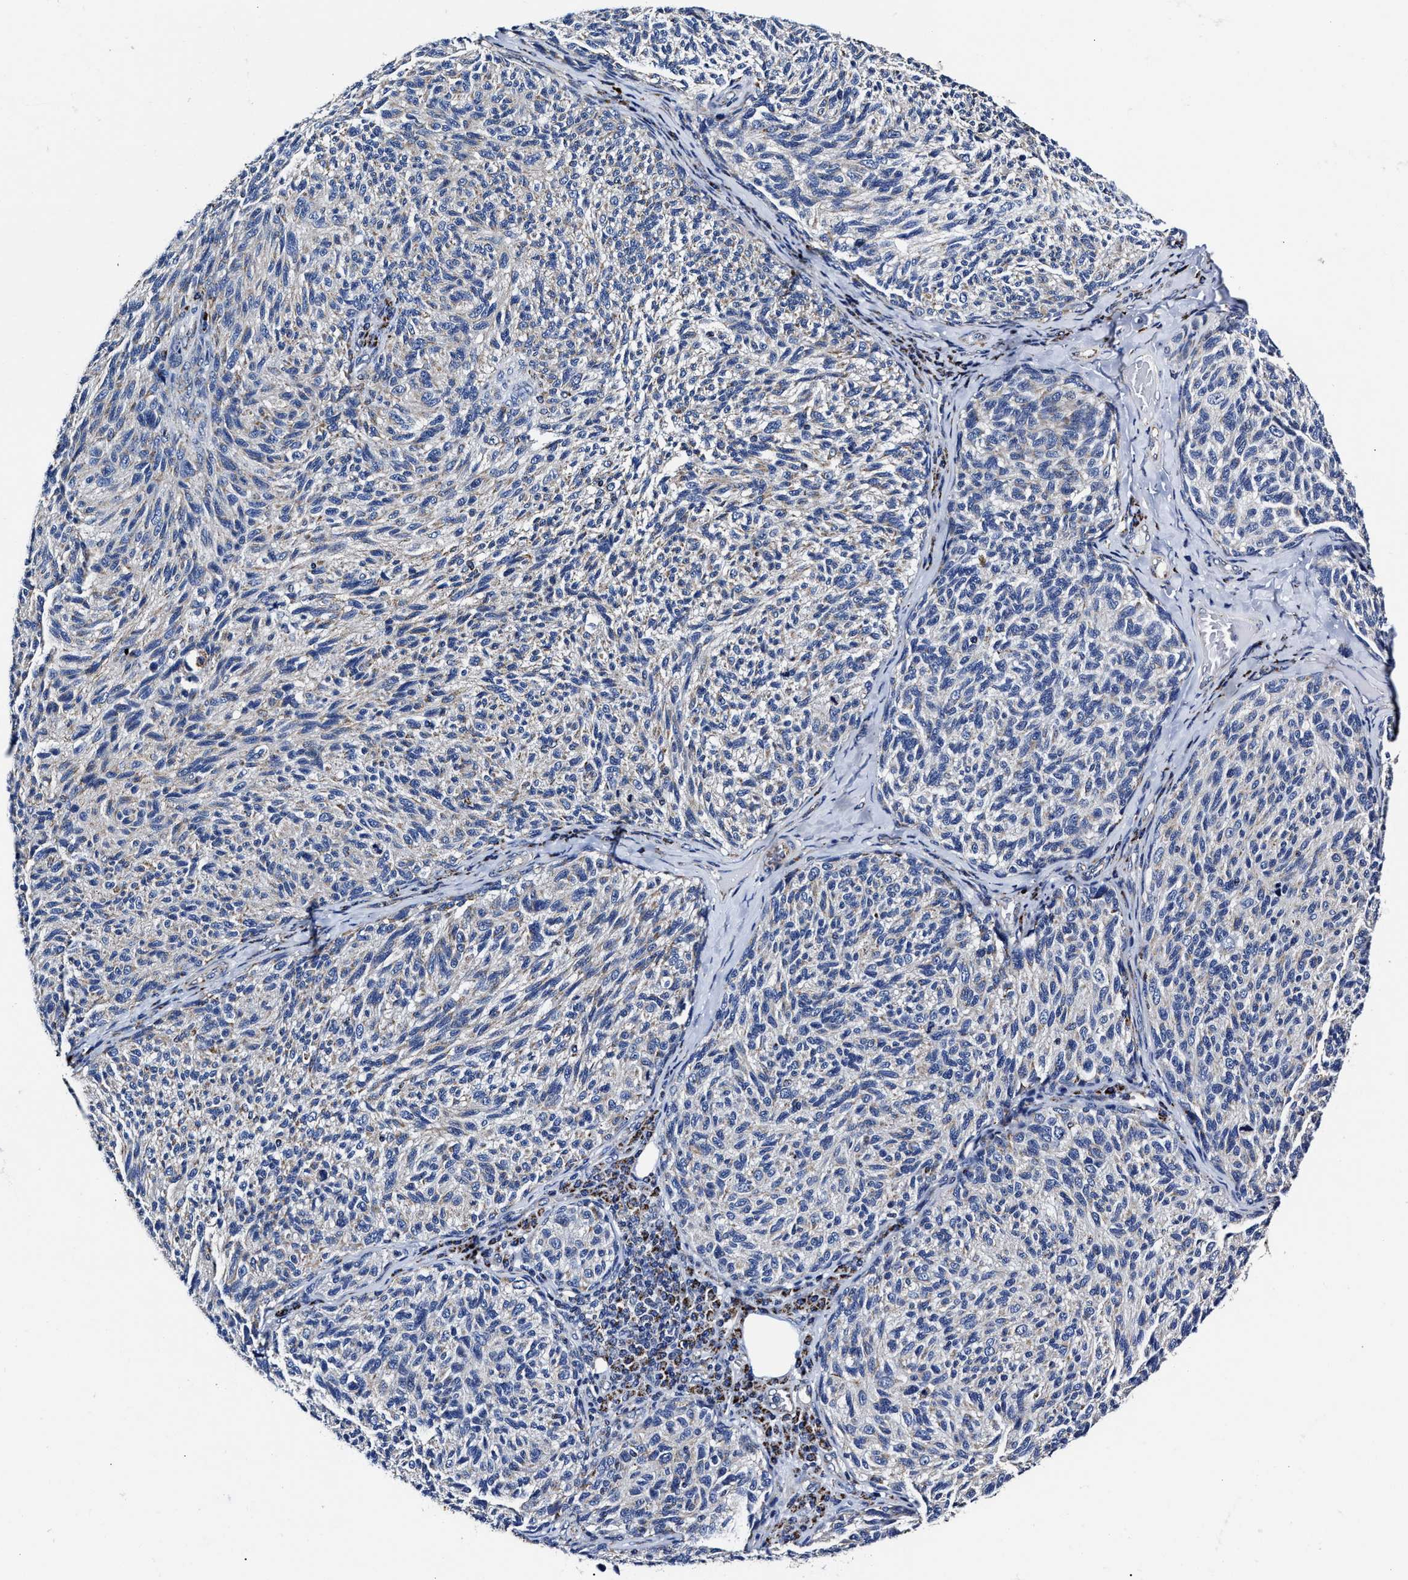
{"staining": {"intensity": "negative", "quantity": "none", "location": "none"}, "tissue": "melanoma", "cell_type": "Tumor cells", "image_type": "cancer", "snomed": [{"axis": "morphology", "description": "Malignant melanoma, NOS"}, {"axis": "topography", "description": "Skin"}], "caption": "DAB (3,3'-diaminobenzidine) immunohistochemical staining of human melanoma shows no significant positivity in tumor cells.", "gene": "HINT2", "patient": {"sex": "female", "age": 73}}